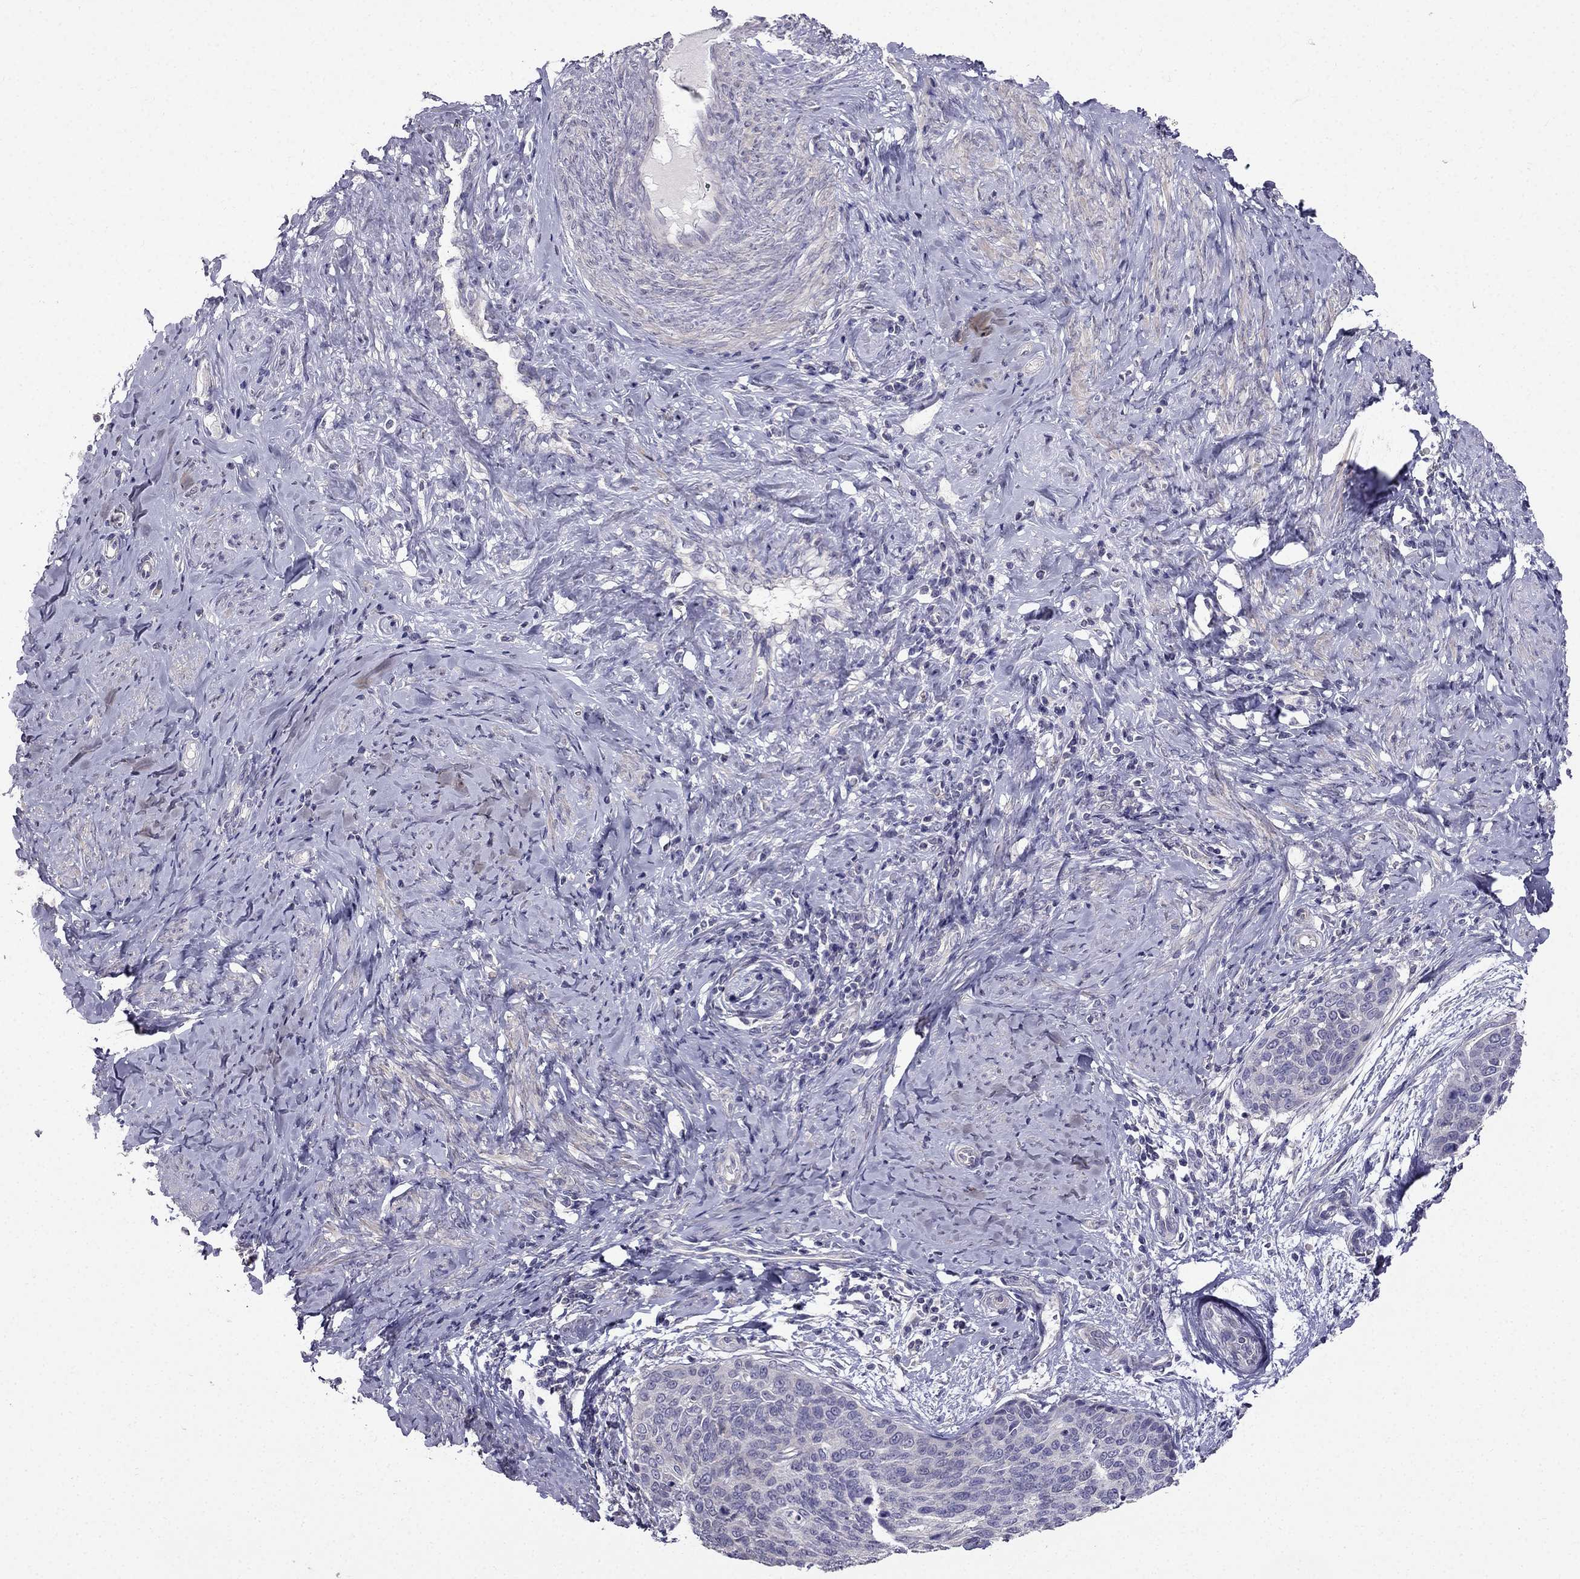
{"staining": {"intensity": "negative", "quantity": "none", "location": "none"}, "tissue": "cervical cancer", "cell_type": "Tumor cells", "image_type": "cancer", "snomed": [{"axis": "morphology", "description": "Squamous cell carcinoma, NOS"}, {"axis": "topography", "description": "Cervix"}], "caption": "Tumor cells show no significant positivity in cervical squamous cell carcinoma.", "gene": "AS3MT", "patient": {"sex": "female", "age": 69}}